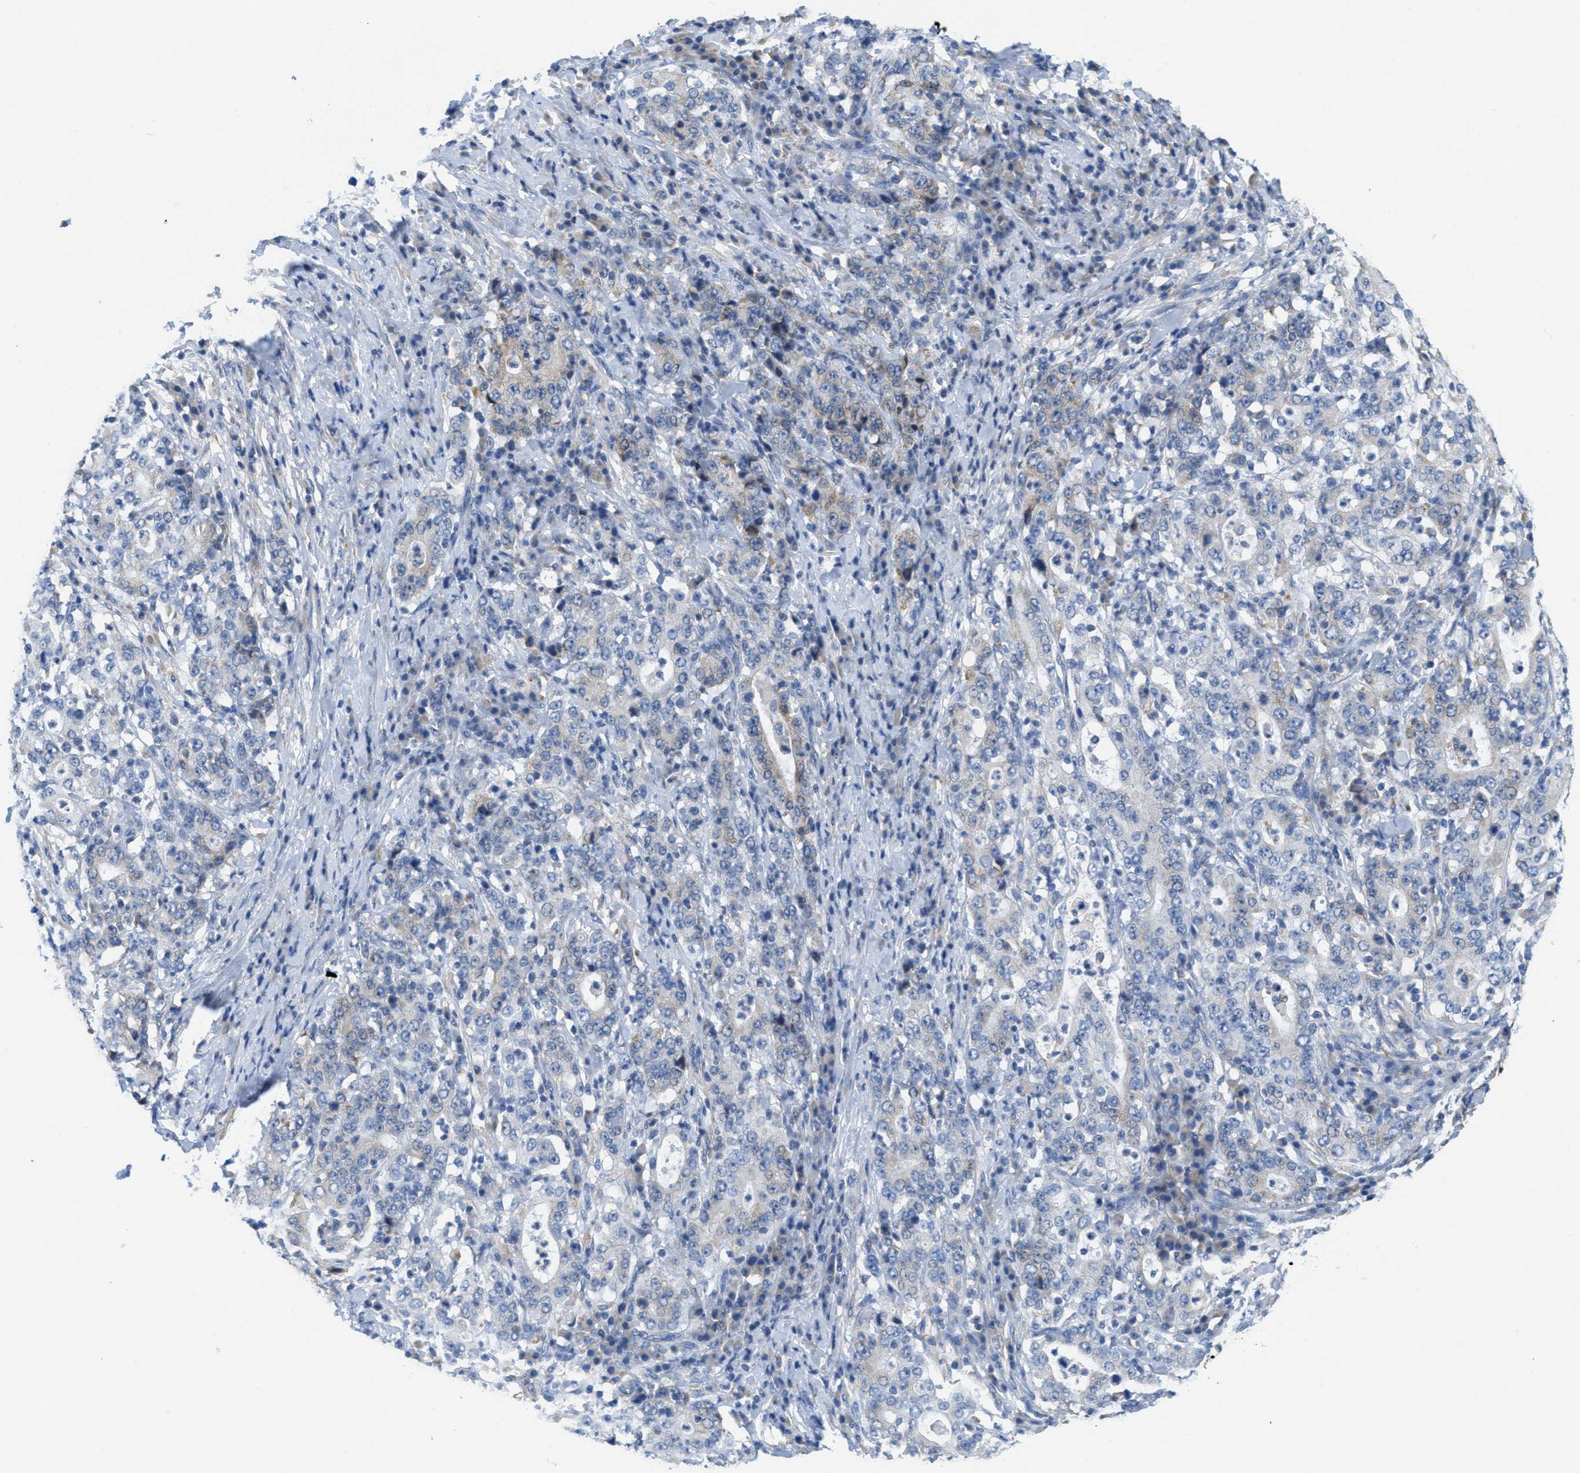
{"staining": {"intensity": "weak", "quantity": "<25%", "location": "cytoplasmic/membranous"}, "tissue": "stomach cancer", "cell_type": "Tumor cells", "image_type": "cancer", "snomed": [{"axis": "morphology", "description": "Normal tissue, NOS"}, {"axis": "morphology", "description": "Adenocarcinoma, NOS"}, {"axis": "topography", "description": "Stomach, upper"}, {"axis": "topography", "description": "Stomach"}], "caption": "This is an IHC image of stomach cancer (adenocarcinoma). There is no expression in tumor cells.", "gene": "PTDSS1", "patient": {"sex": "male", "age": 59}}